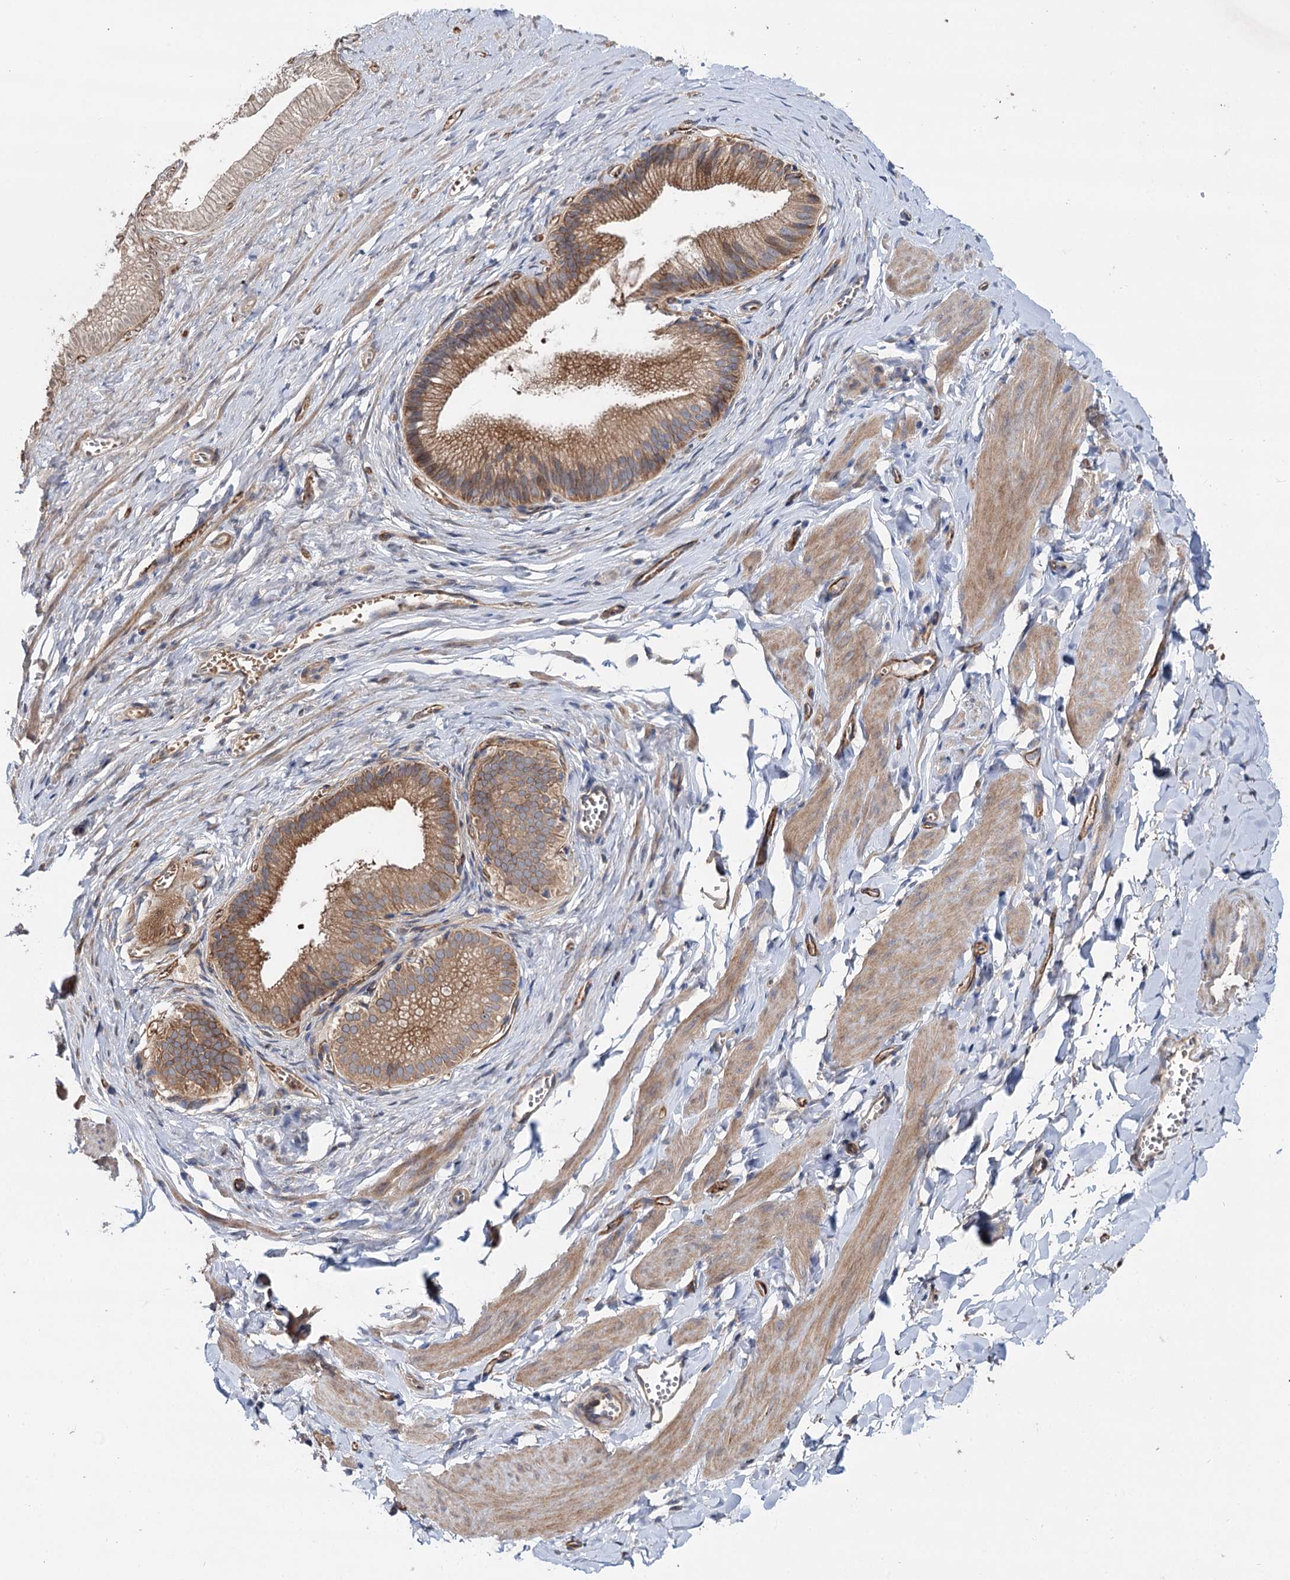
{"staining": {"intensity": "negative", "quantity": "none", "location": "none"}, "tissue": "adipose tissue", "cell_type": "Adipocytes", "image_type": "normal", "snomed": [{"axis": "morphology", "description": "Normal tissue, NOS"}, {"axis": "topography", "description": "Gallbladder"}, {"axis": "topography", "description": "Peripheral nerve tissue"}], "caption": "This is an IHC image of unremarkable adipose tissue. There is no staining in adipocytes.", "gene": "PTDSS2", "patient": {"sex": "male", "age": 38}}